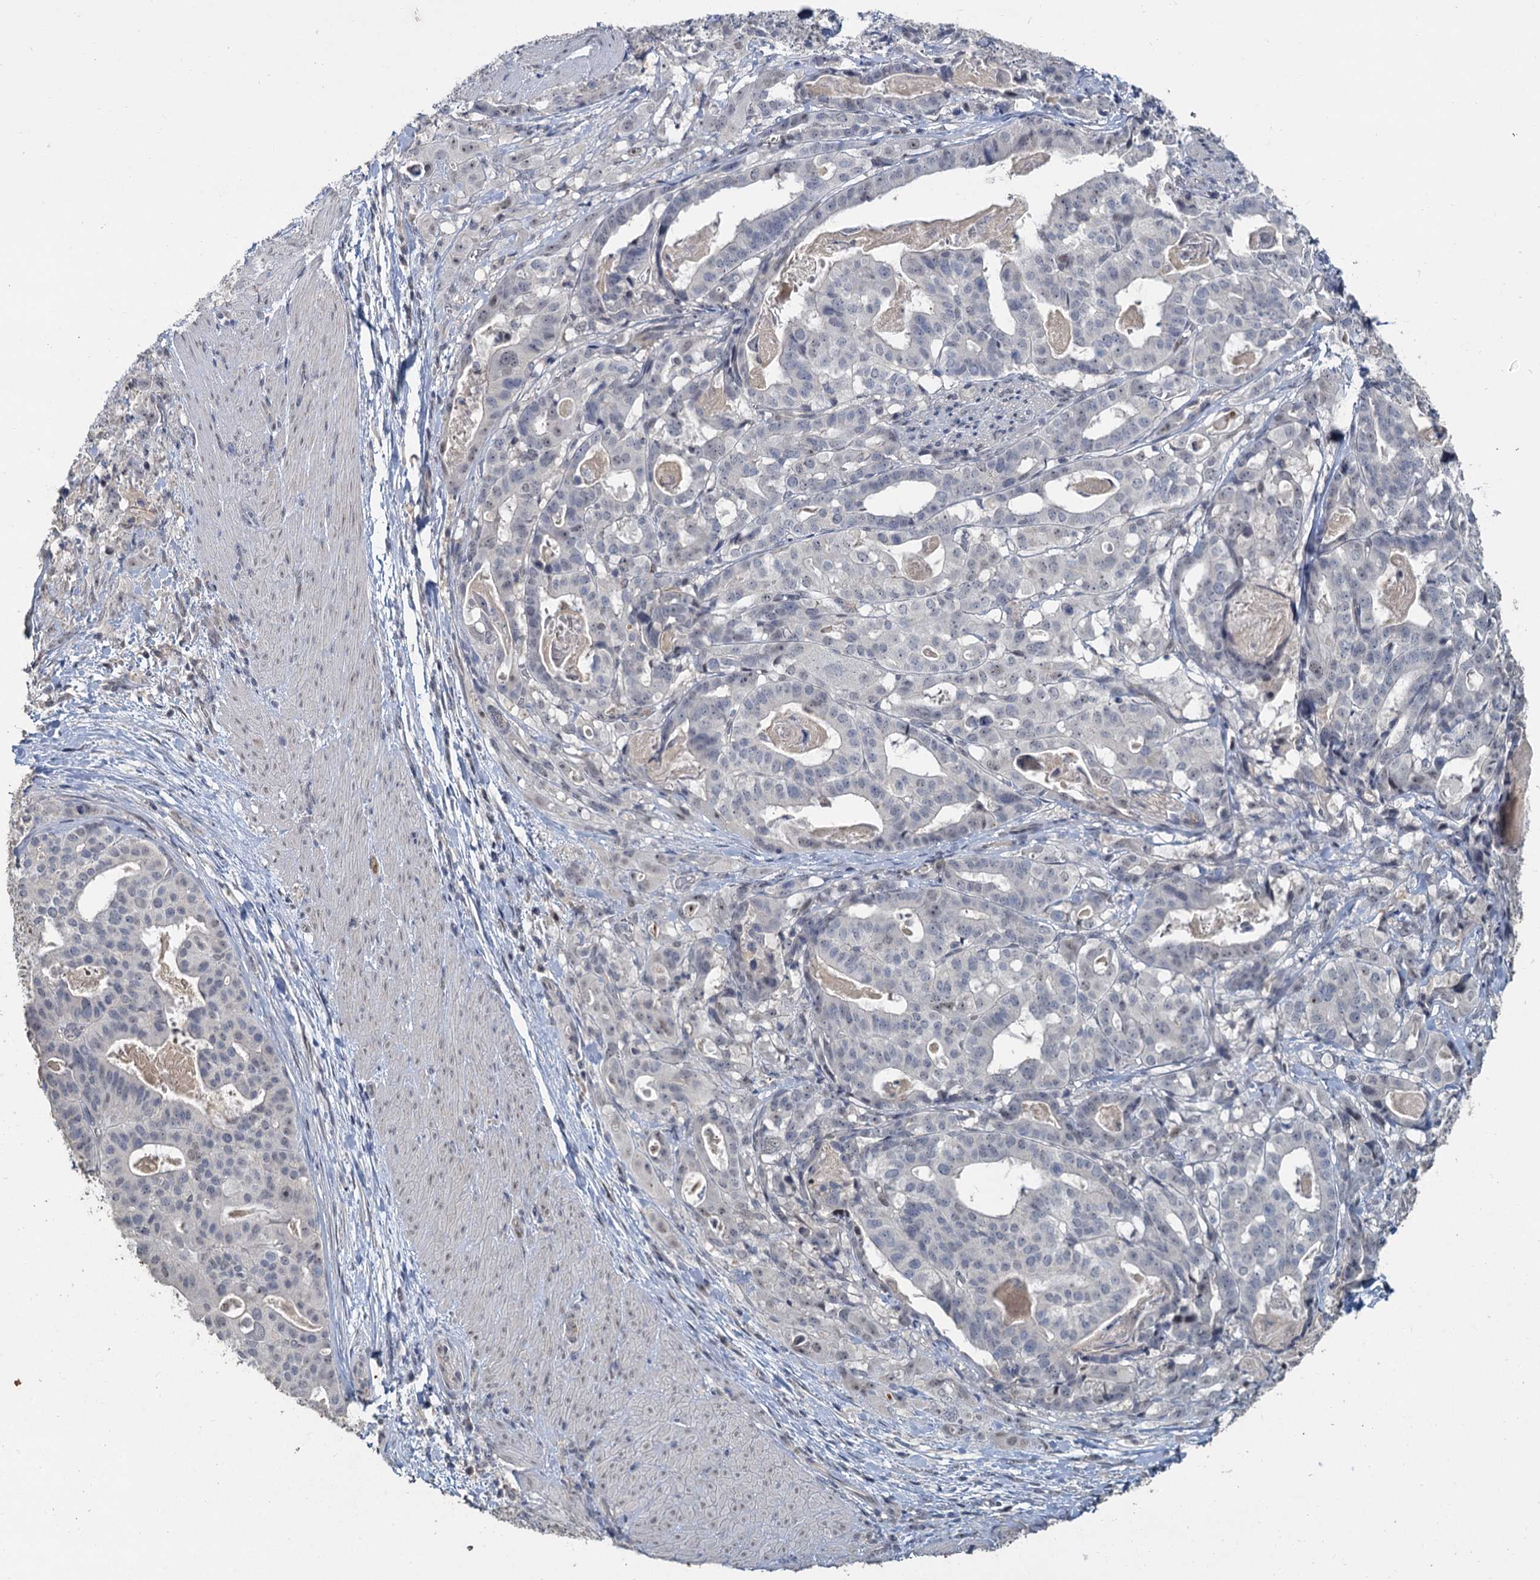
{"staining": {"intensity": "negative", "quantity": "none", "location": "none"}, "tissue": "stomach cancer", "cell_type": "Tumor cells", "image_type": "cancer", "snomed": [{"axis": "morphology", "description": "Adenocarcinoma, NOS"}, {"axis": "topography", "description": "Stomach"}], "caption": "The image exhibits no significant staining in tumor cells of adenocarcinoma (stomach). (DAB IHC visualized using brightfield microscopy, high magnification).", "gene": "MUCL1", "patient": {"sex": "male", "age": 48}}